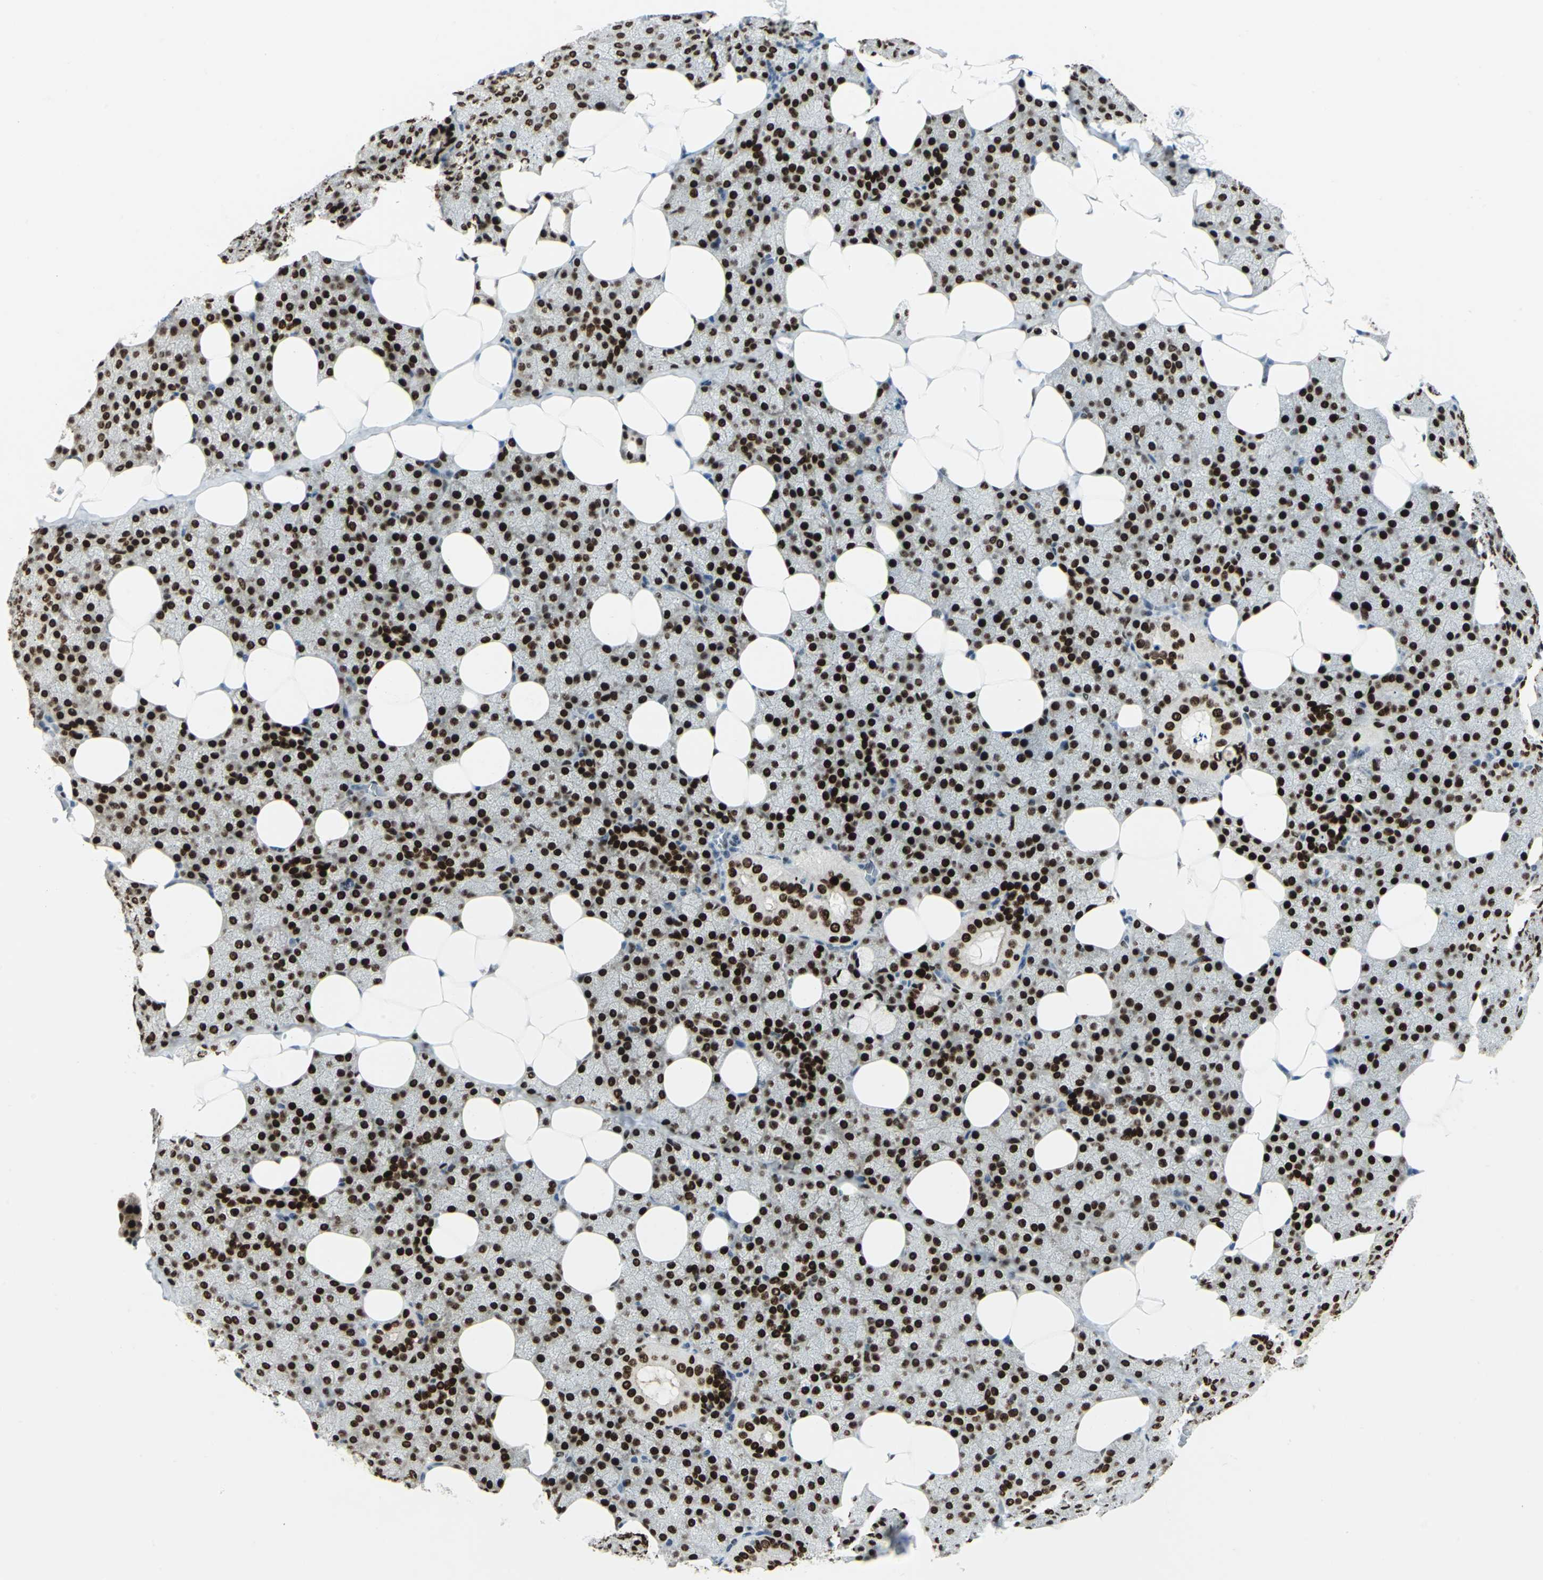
{"staining": {"intensity": "strong", "quantity": ">75%", "location": "nuclear"}, "tissue": "salivary gland", "cell_type": "Glandular cells", "image_type": "normal", "snomed": [{"axis": "morphology", "description": "Normal tissue, NOS"}, {"axis": "topography", "description": "Lymph node"}, {"axis": "topography", "description": "Salivary gland"}], "caption": "Salivary gland stained with immunohistochemistry displays strong nuclear expression in about >75% of glandular cells. (IHC, brightfield microscopy, high magnification).", "gene": "MEIS2", "patient": {"sex": "male", "age": 8}}